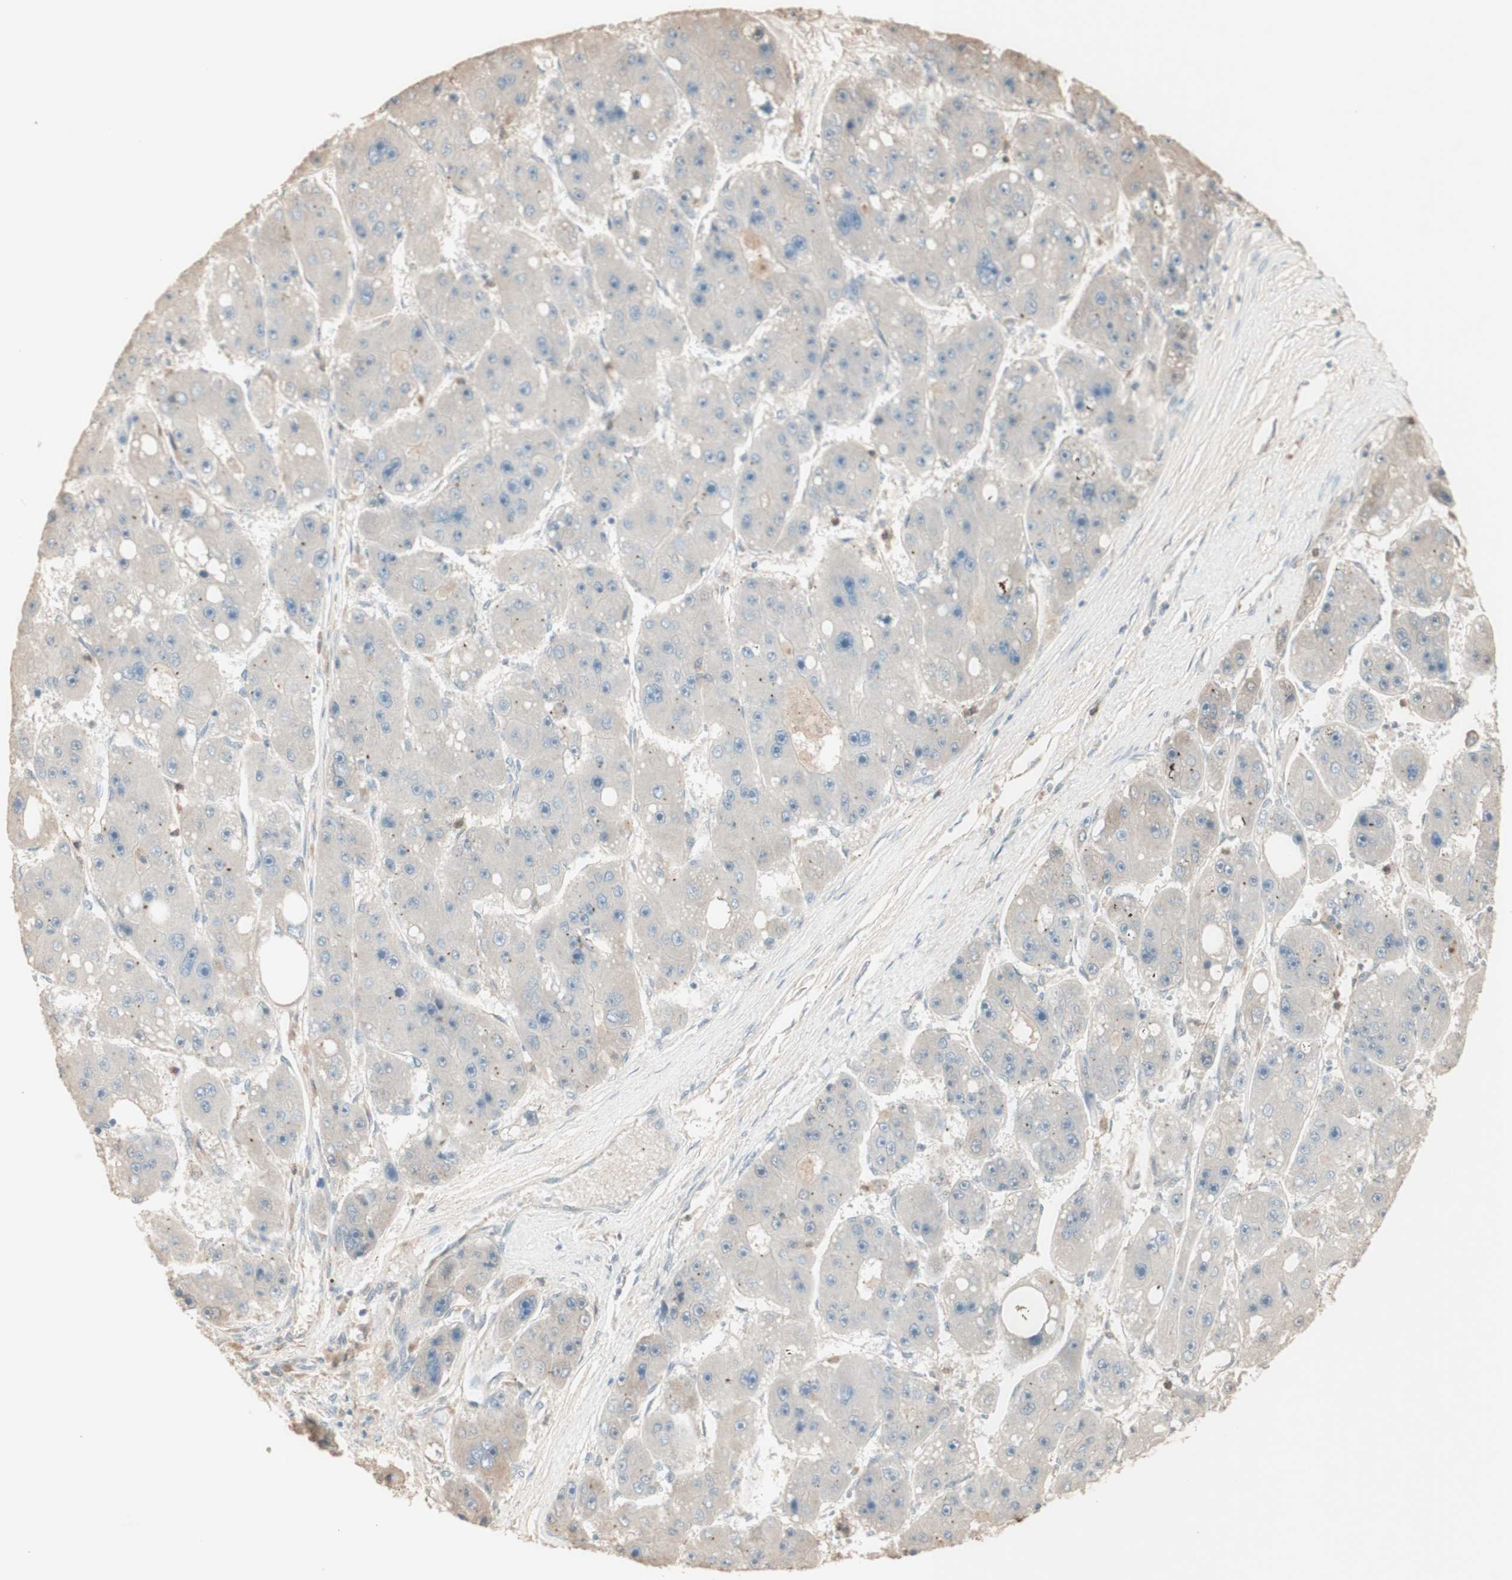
{"staining": {"intensity": "negative", "quantity": "none", "location": "none"}, "tissue": "liver cancer", "cell_type": "Tumor cells", "image_type": "cancer", "snomed": [{"axis": "morphology", "description": "Carcinoma, Hepatocellular, NOS"}, {"axis": "topography", "description": "Liver"}], "caption": "Immunohistochemical staining of hepatocellular carcinoma (liver) displays no significant positivity in tumor cells.", "gene": "IFNG", "patient": {"sex": "female", "age": 61}}